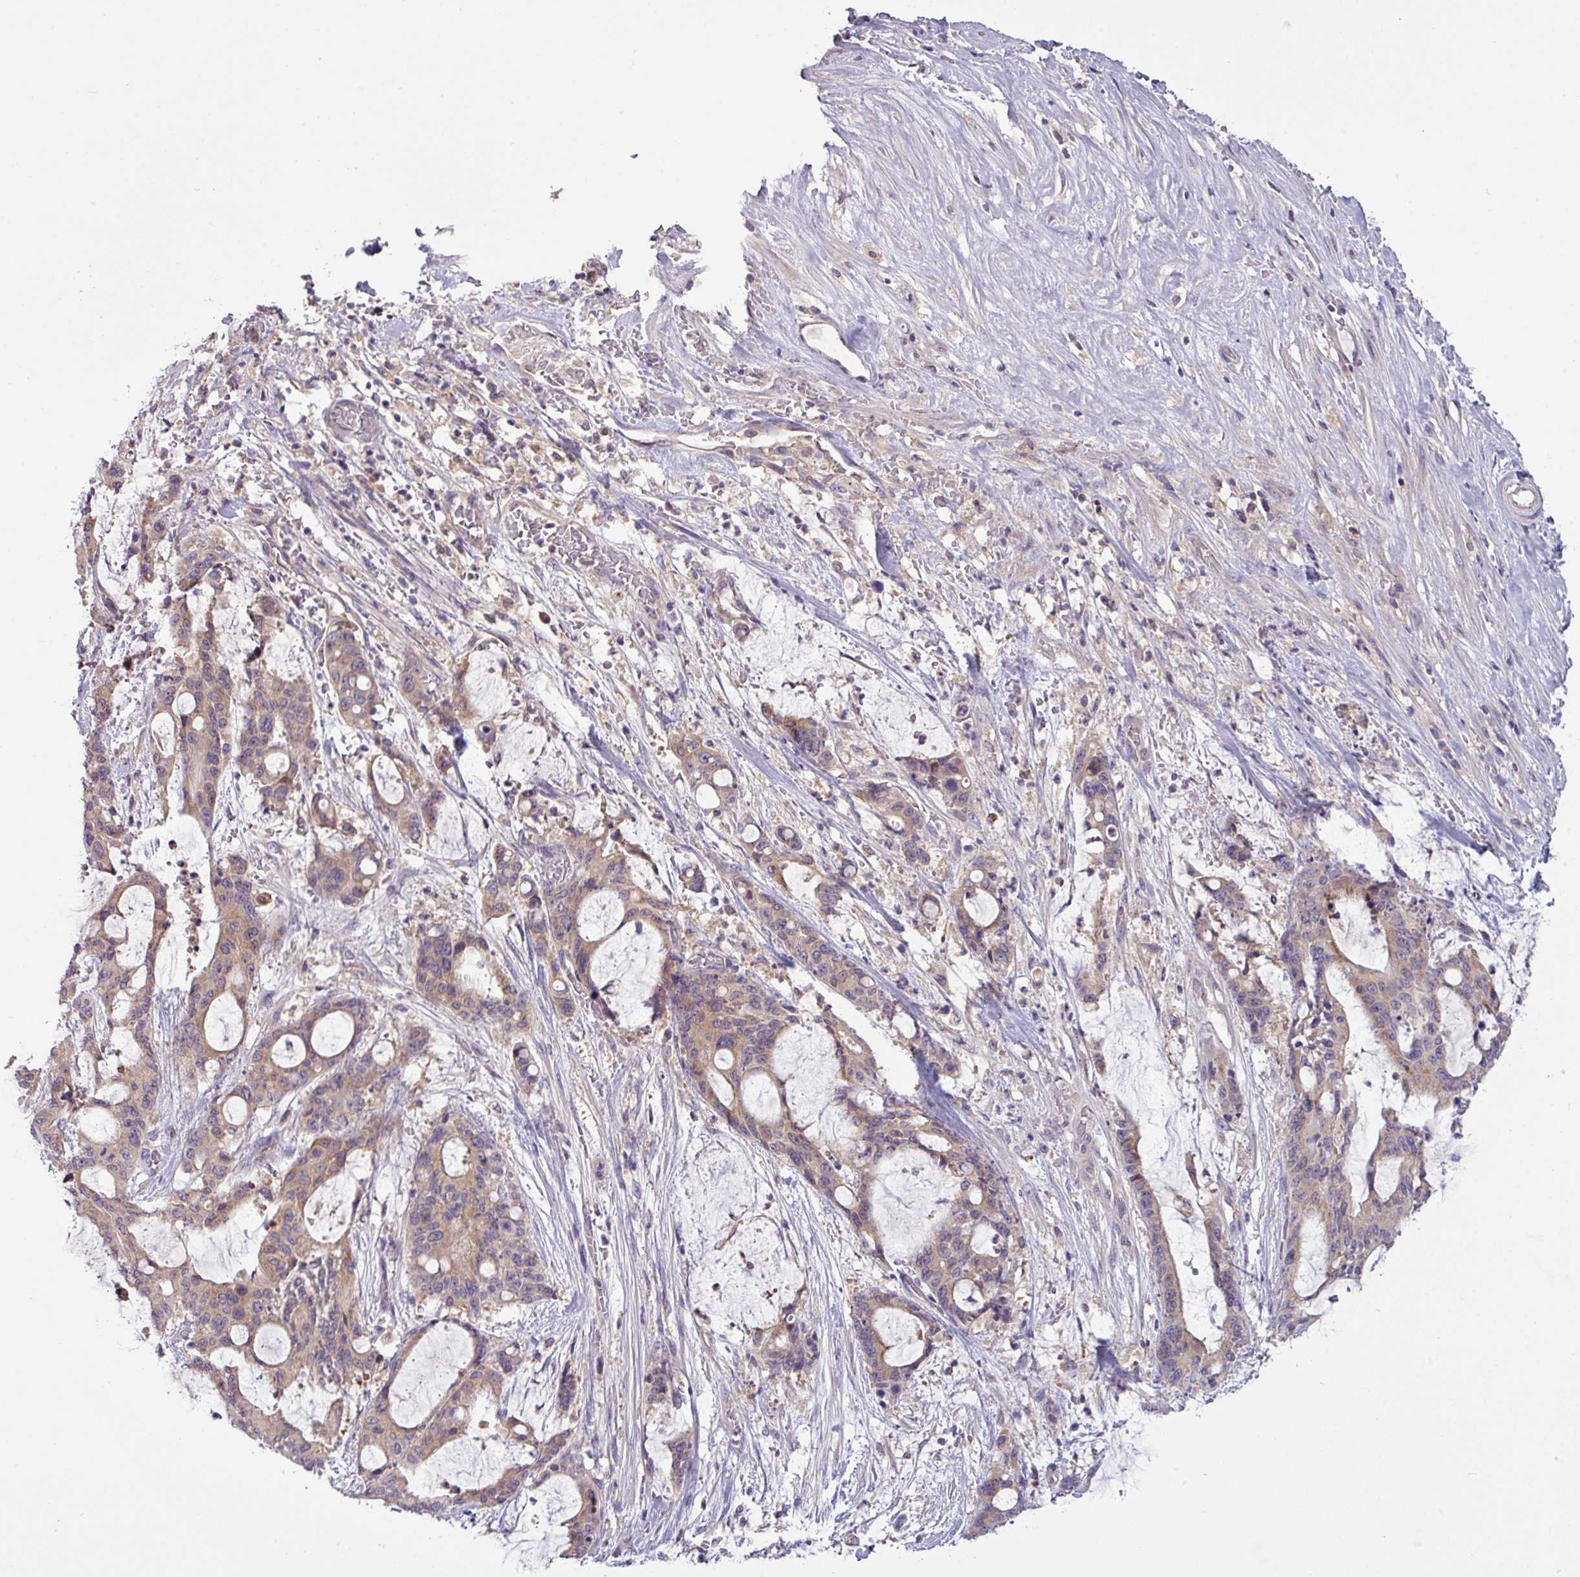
{"staining": {"intensity": "weak", "quantity": ">75%", "location": "cytoplasmic/membranous"}, "tissue": "liver cancer", "cell_type": "Tumor cells", "image_type": "cancer", "snomed": [{"axis": "morphology", "description": "Normal tissue, NOS"}, {"axis": "morphology", "description": "Cholangiocarcinoma"}, {"axis": "topography", "description": "Liver"}, {"axis": "topography", "description": "Peripheral nerve tissue"}], "caption": "Immunohistochemical staining of liver cancer (cholangiocarcinoma) shows low levels of weak cytoplasmic/membranous expression in approximately >75% of tumor cells.", "gene": "TMEM62", "patient": {"sex": "female", "age": 73}}